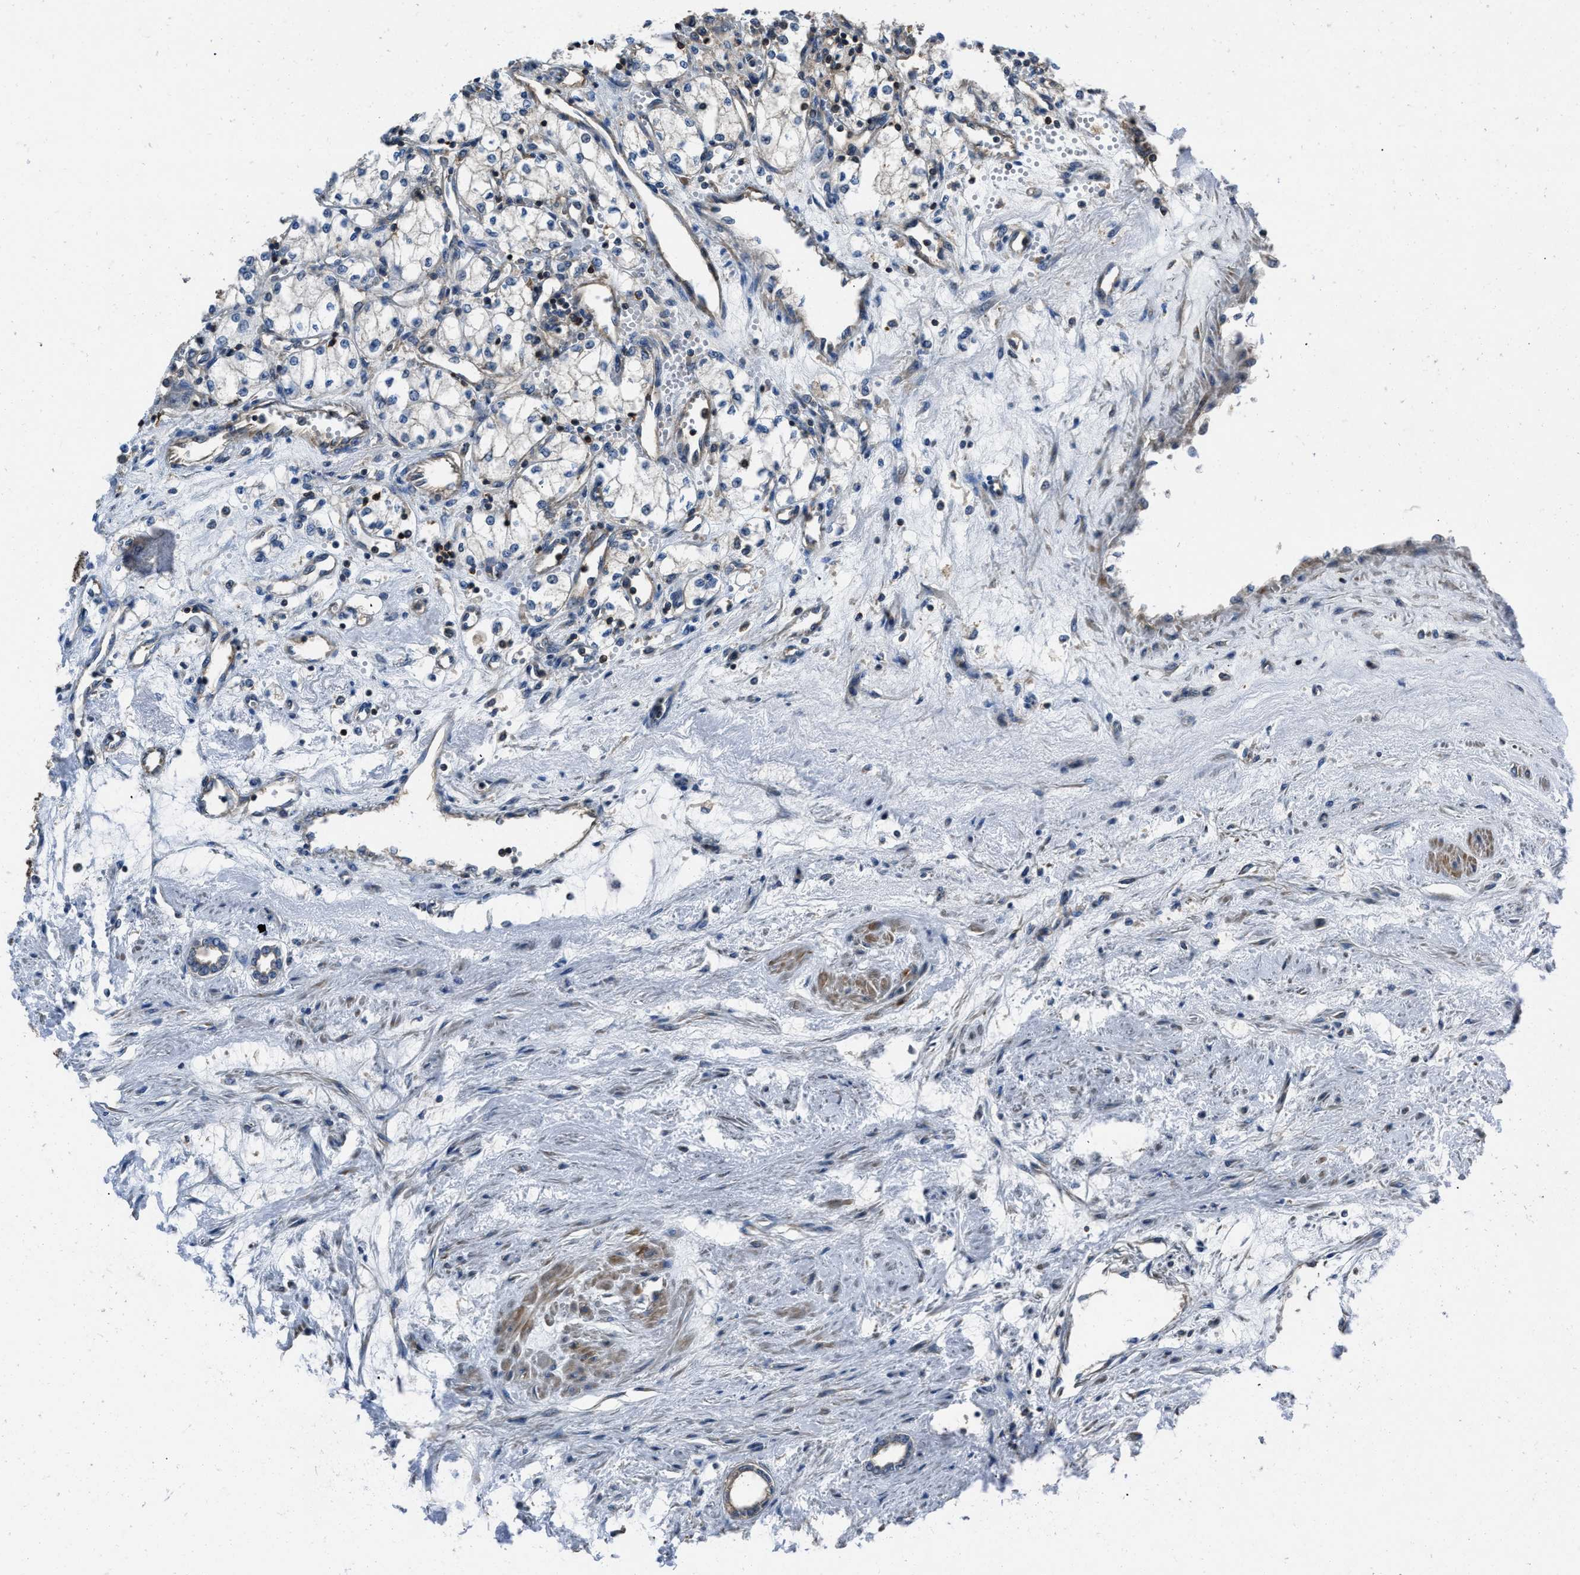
{"staining": {"intensity": "negative", "quantity": "none", "location": "none"}, "tissue": "renal cancer", "cell_type": "Tumor cells", "image_type": "cancer", "snomed": [{"axis": "morphology", "description": "Adenocarcinoma, NOS"}, {"axis": "topography", "description": "Kidney"}], "caption": "Immunohistochemical staining of adenocarcinoma (renal) reveals no significant expression in tumor cells.", "gene": "YARS1", "patient": {"sex": "male", "age": 59}}